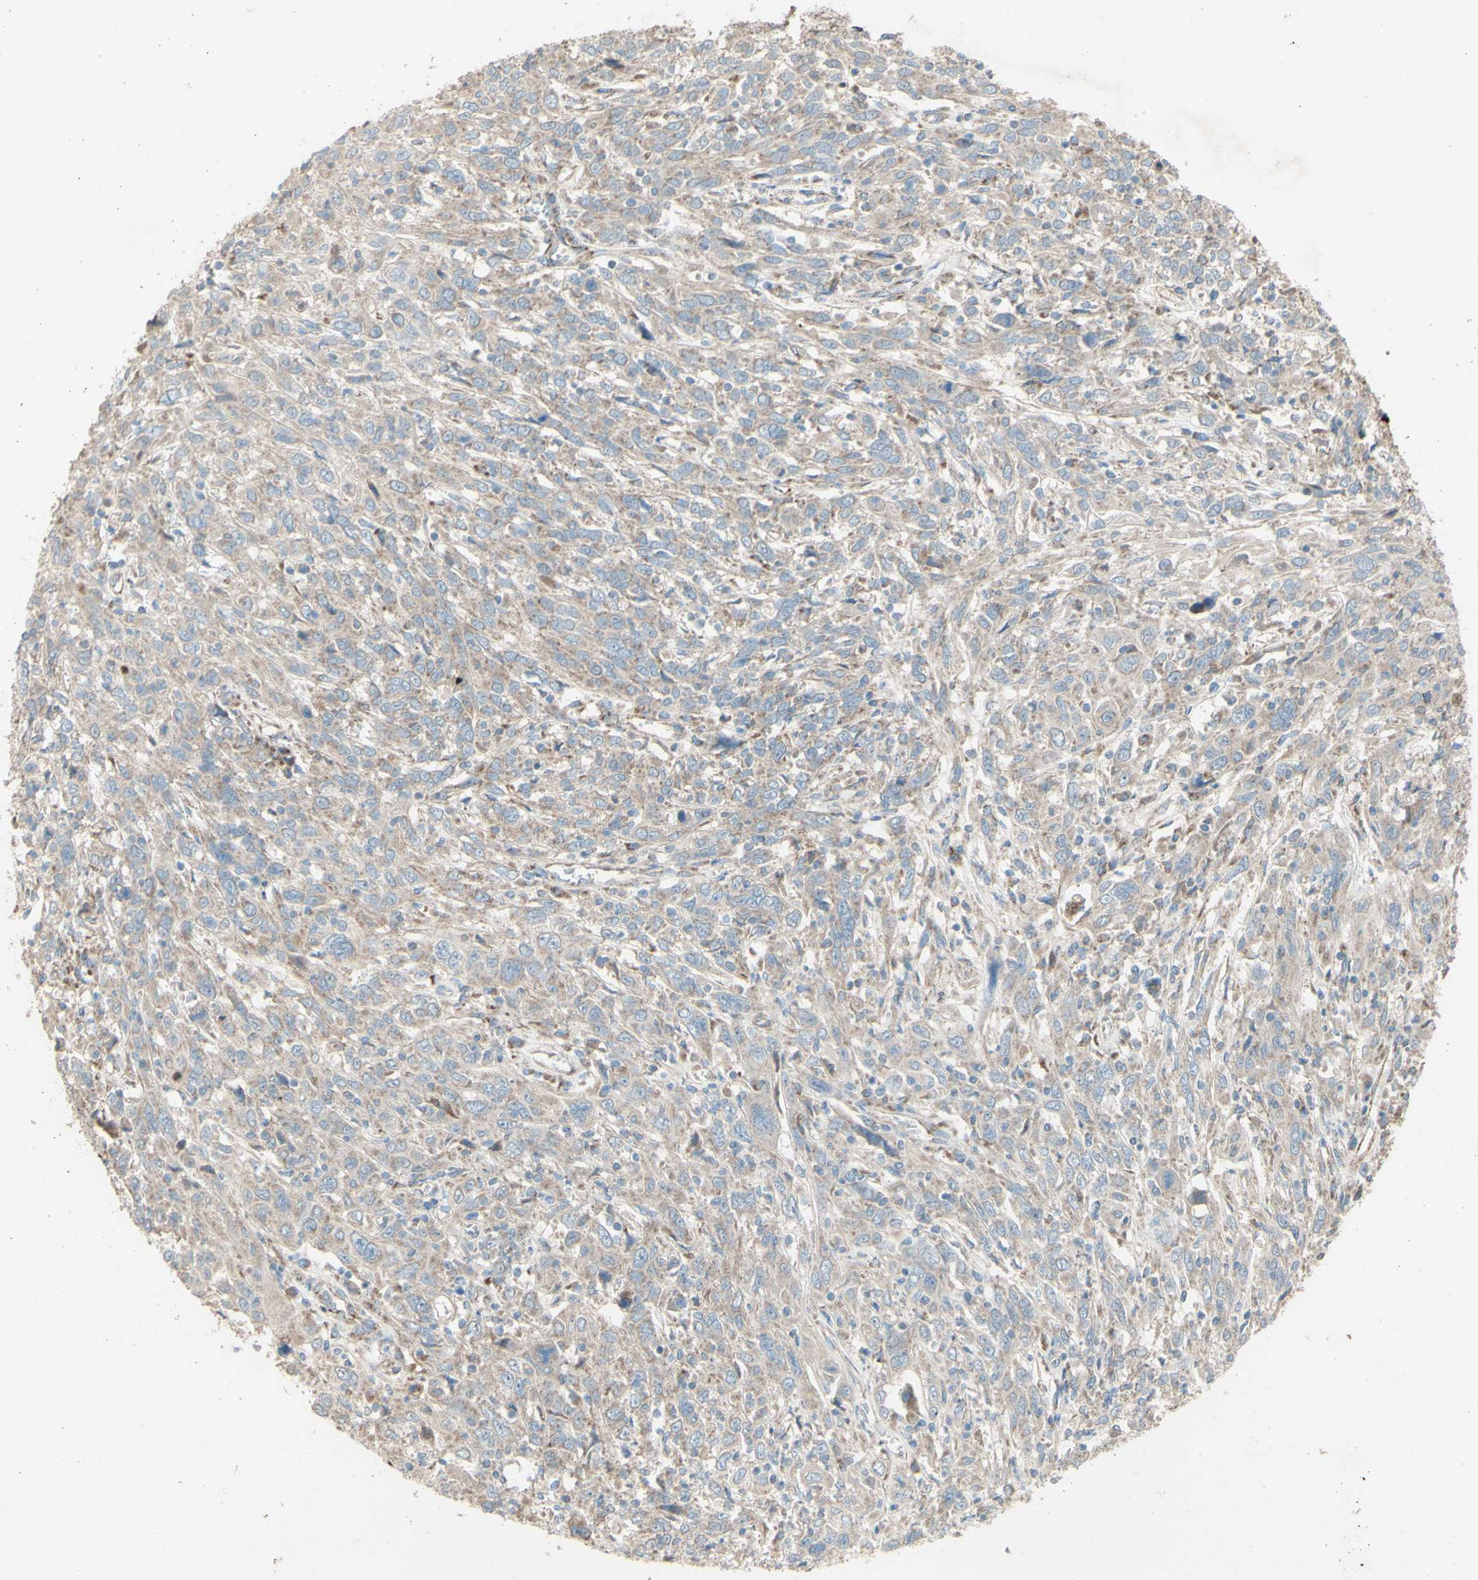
{"staining": {"intensity": "weak", "quantity": ">75%", "location": "cytoplasmic/membranous"}, "tissue": "cervical cancer", "cell_type": "Tumor cells", "image_type": "cancer", "snomed": [{"axis": "morphology", "description": "Squamous cell carcinoma, NOS"}, {"axis": "topography", "description": "Cervix"}], "caption": "Human squamous cell carcinoma (cervical) stained with a brown dye reveals weak cytoplasmic/membranous positive staining in approximately >75% of tumor cells.", "gene": "RHOT1", "patient": {"sex": "female", "age": 46}}